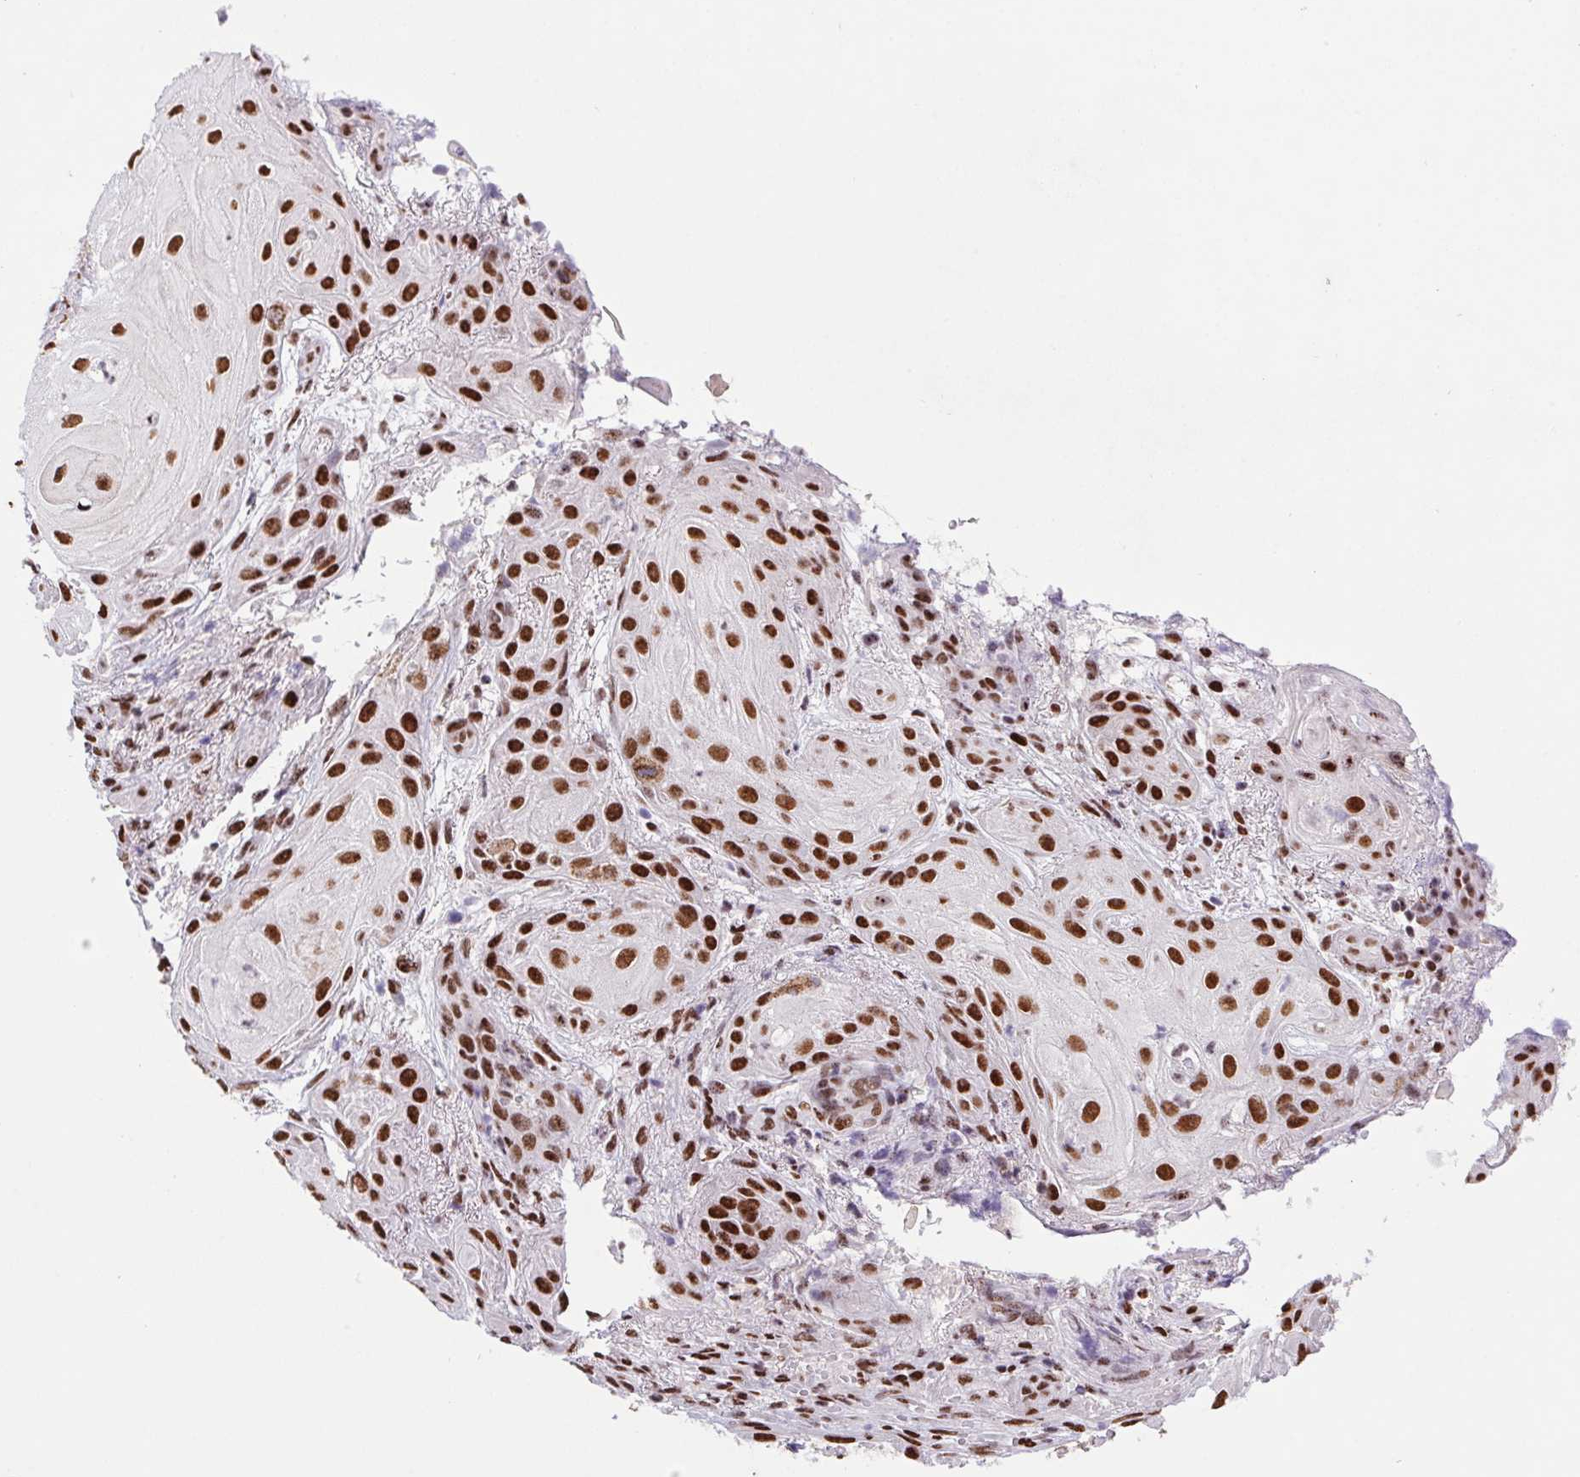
{"staining": {"intensity": "strong", "quantity": ">75%", "location": "nuclear"}, "tissue": "skin cancer", "cell_type": "Tumor cells", "image_type": "cancer", "snomed": [{"axis": "morphology", "description": "Squamous cell carcinoma, NOS"}, {"axis": "topography", "description": "Skin"}], "caption": "This photomicrograph shows skin cancer stained with immunohistochemistry to label a protein in brown. The nuclear of tumor cells show strong positivity for the protein. Nuclei are counter-stained blue.", "gene": "LDLRAD4", "patient": {"sex": "male", "age": 62}}